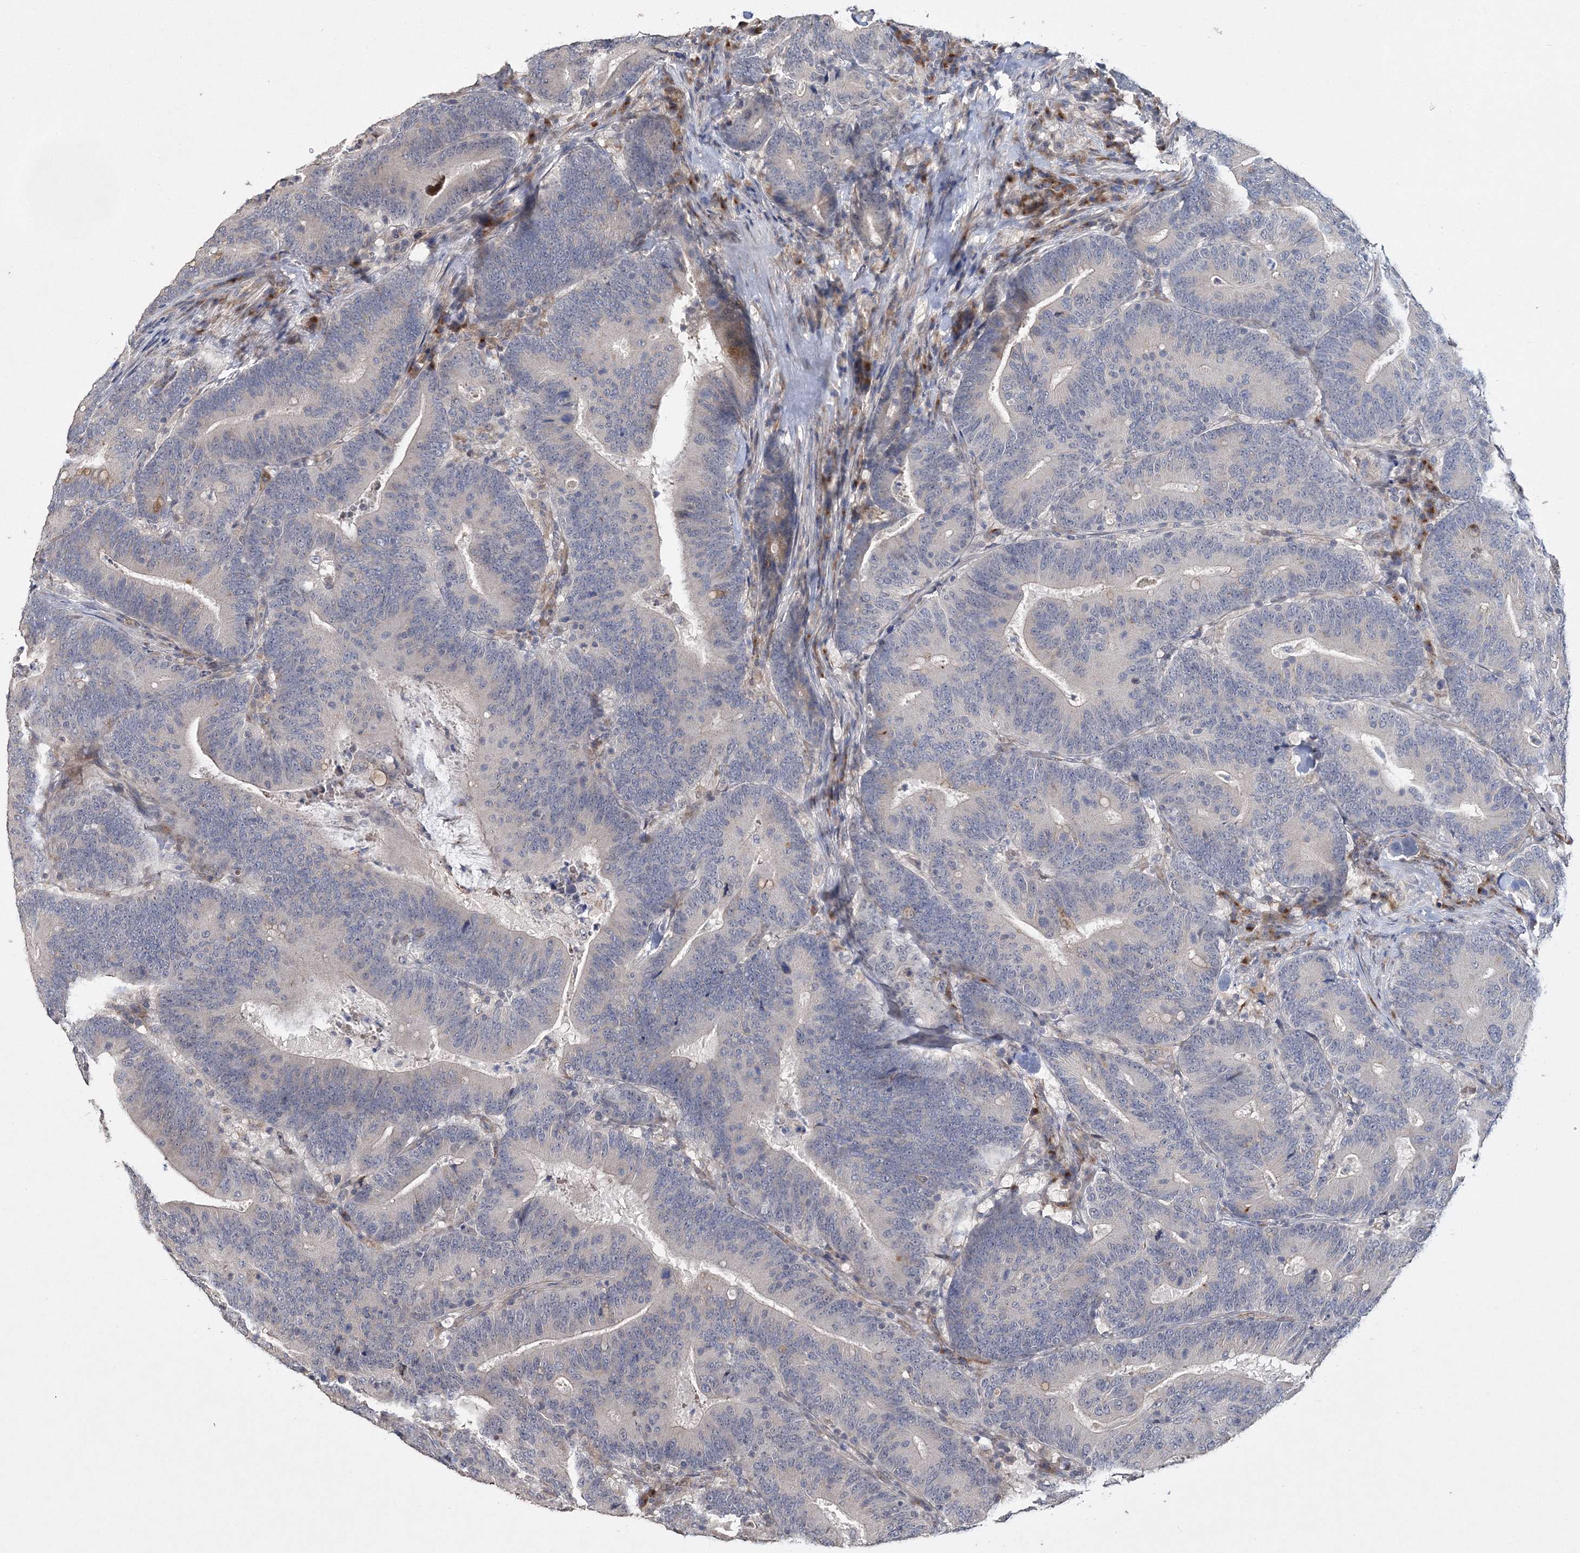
{"staining": {"intensity": "negative", "quantity": "none", "location": "none"}, "tissue": "colorectal cancer", "cell_type": "Tumor cells", "image_type": "cancer", "snomed": [{"axis": "morphology", "description": "Adenocarcinoma, NOS"}, {"axis": "topography", "description": "Colon"}], "caption": "DAB (3,3'-diaminobenzidine) immunohistochemical staining of colorectal adenocarcinoma displays no significant positivity in tumor cells.", "gene": "GJB5", "patient": {"sex": "female", "age": 66}}